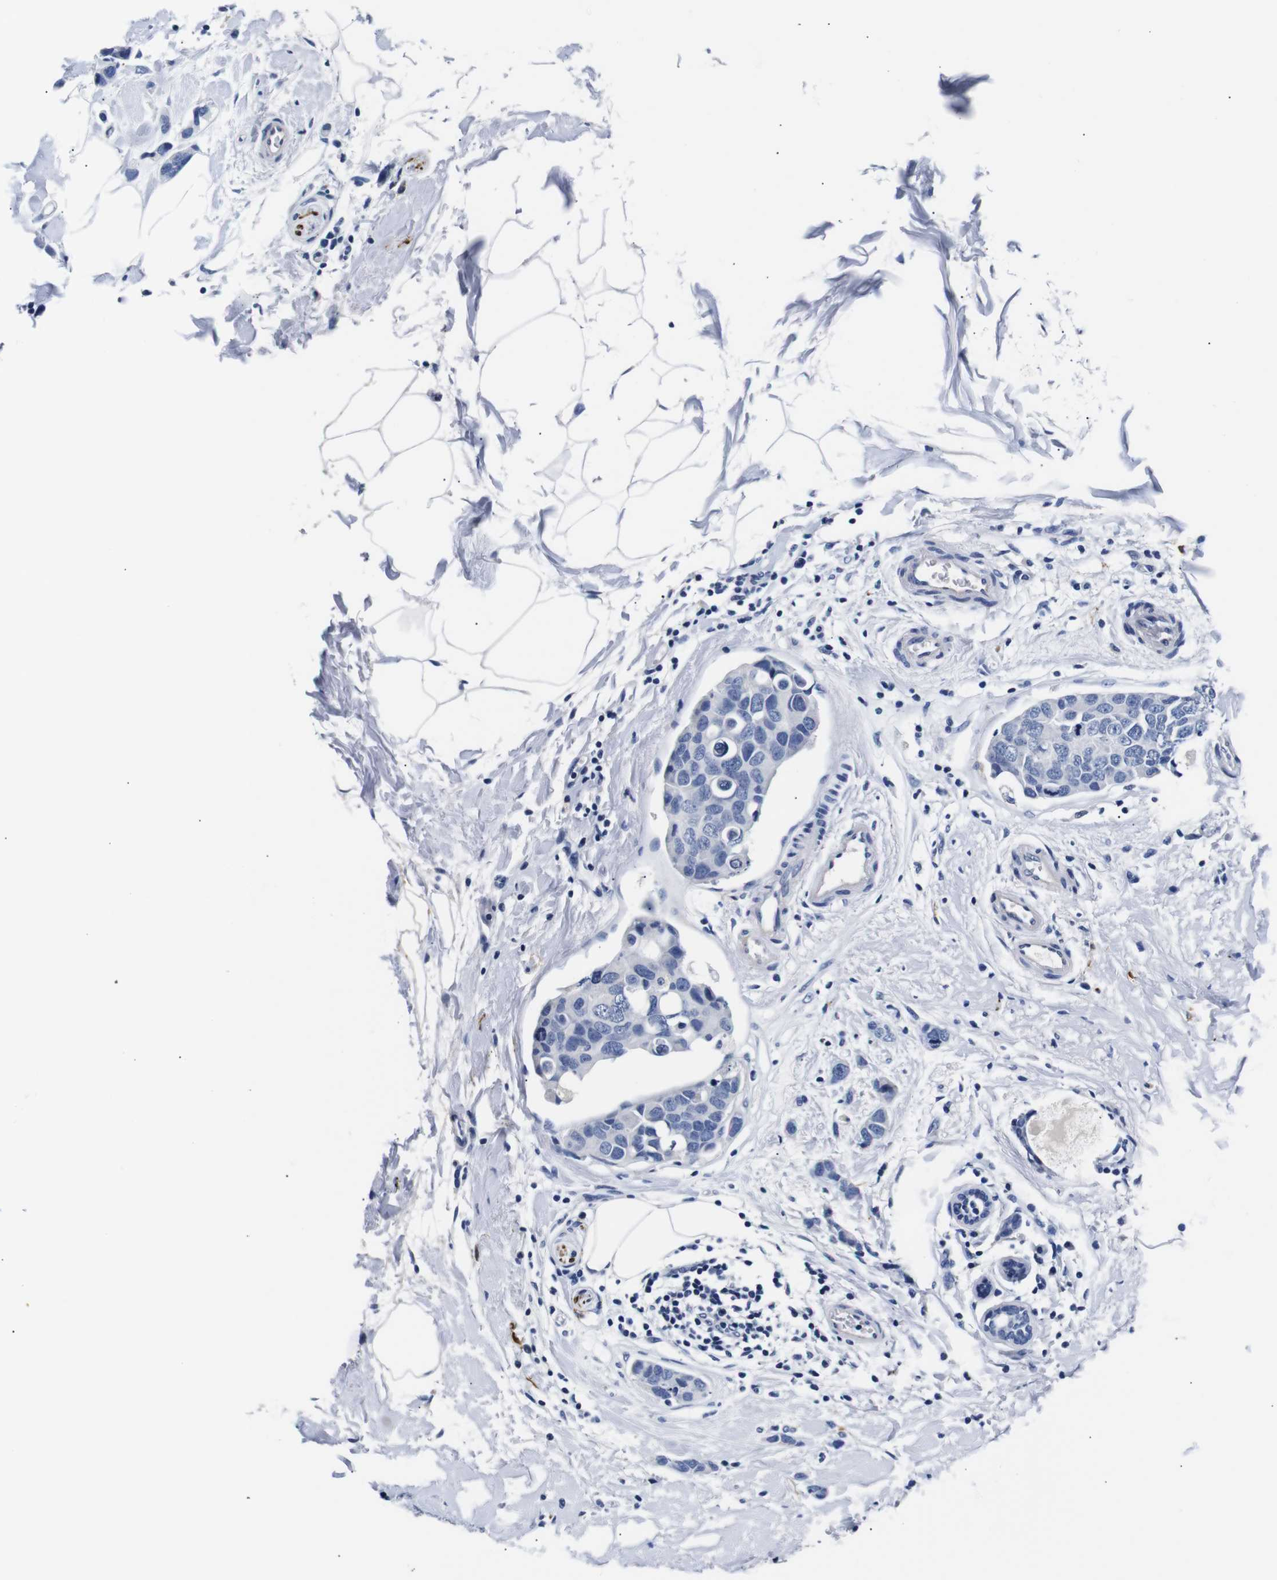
{"staining": {"intensity": "negative", "quantity": "none", "location": "none"}, "tissue": "breast cancer", "cell_type": "Tumor cells", "image_type": "cancer", "snomed": [{"axis": "morphology", "description": "Normal tissue, NOS"}, {"axis": "morphology", "description": "Duct carcinoma"}, {"axis": "topography", "description": "Breast"}], "caption": "Breast infiltrating ductal carcinoma was stained to show a protein in brown. There is no significant positivity in tumor cells.", "gene": "GAP43", "patient": {"sex": "female", "age": 50}}